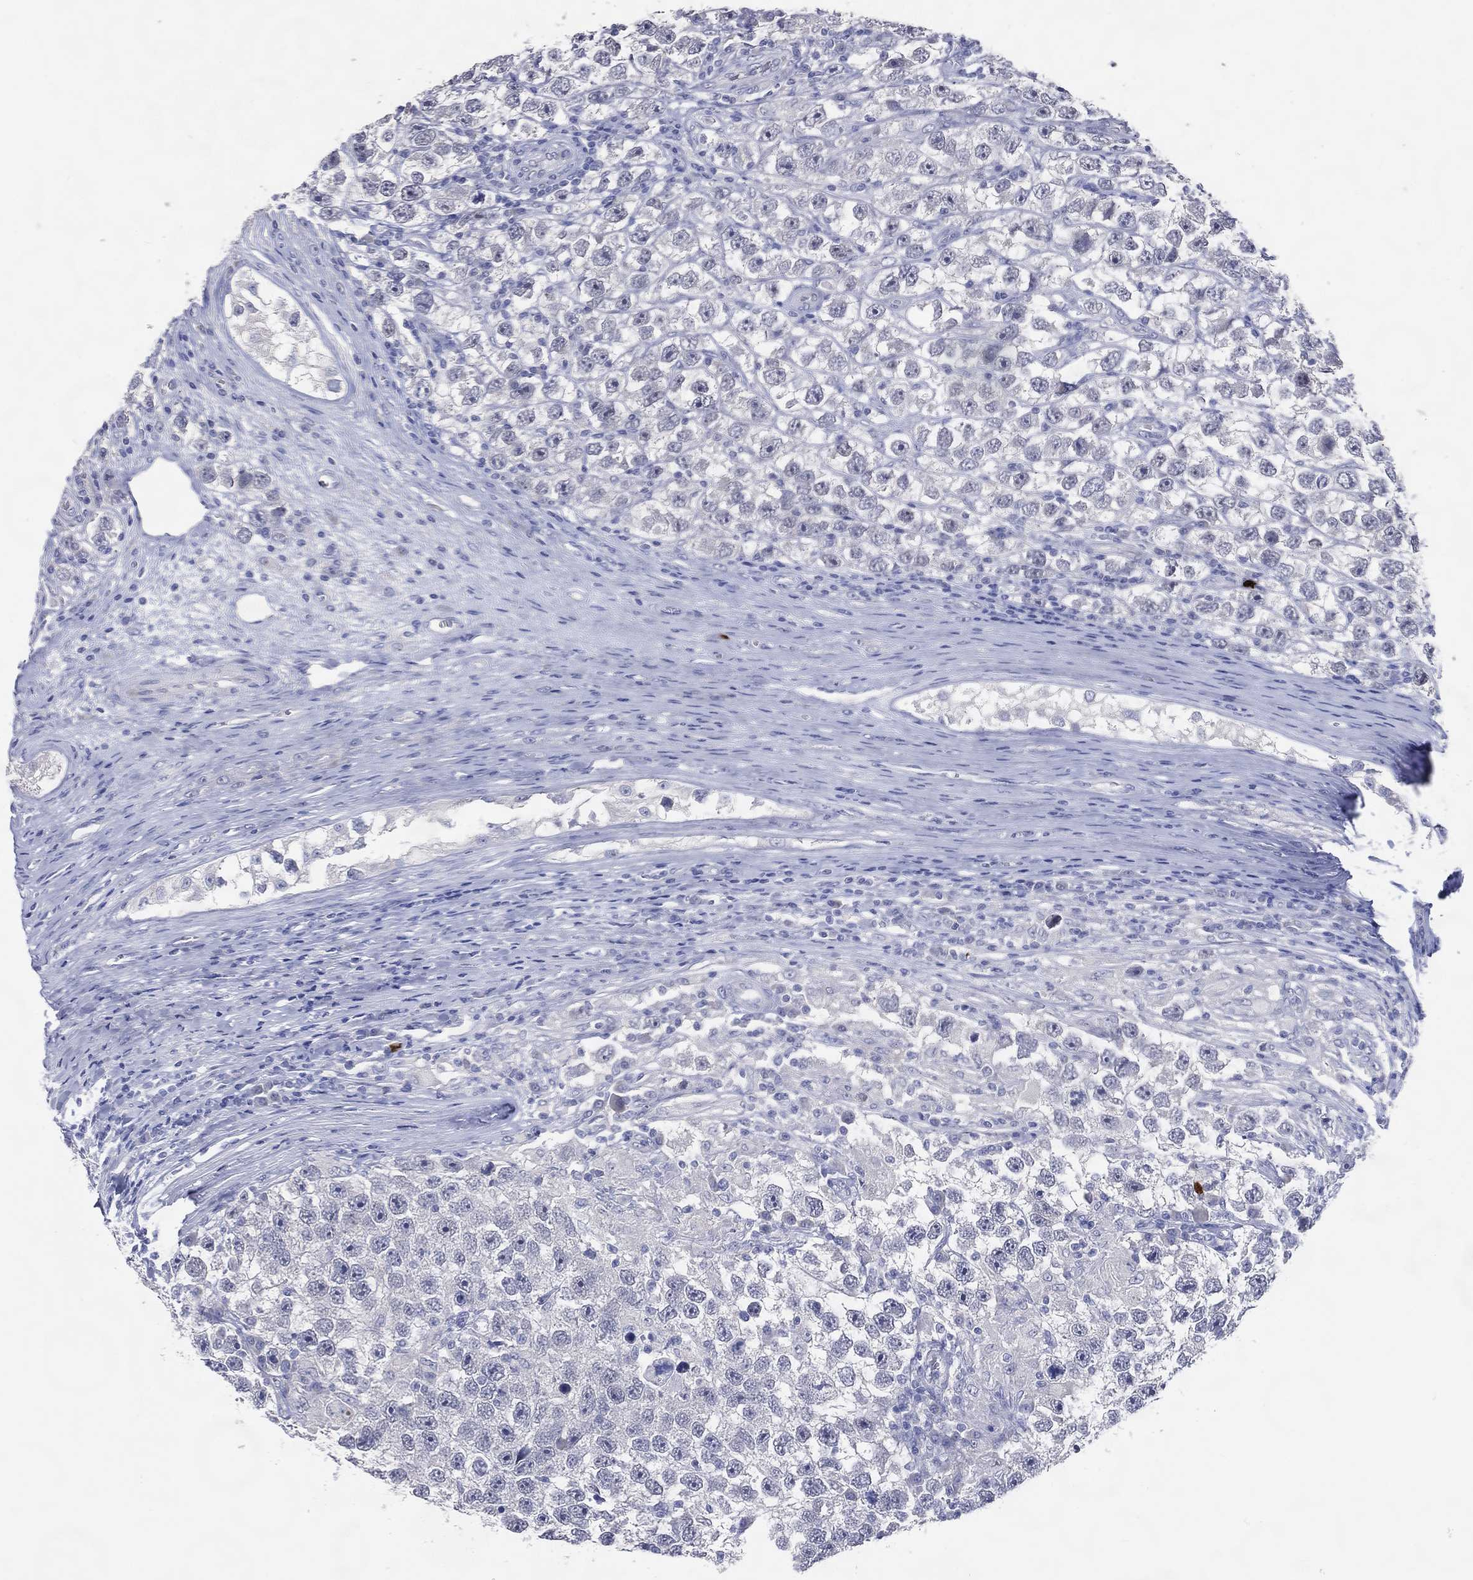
{"staining": {"intensity": "negative", "quantity": "none", "location": "none"}, "tissue": "testis cancer", "cell_type": "Tumor cells", "image_type": "cancer", "snomed": [{"axis": "morphology", "description": "Seminoma, NOS"}, {"axis": "topography", "description": "Testis"}], "caption": "Human testis seminoma stained for a protein using immunohistochemistry (IHC) reveals no expression in tumor cells.", "gene": "DNAH6", "patient": {"sex": "male", "age": 26}}